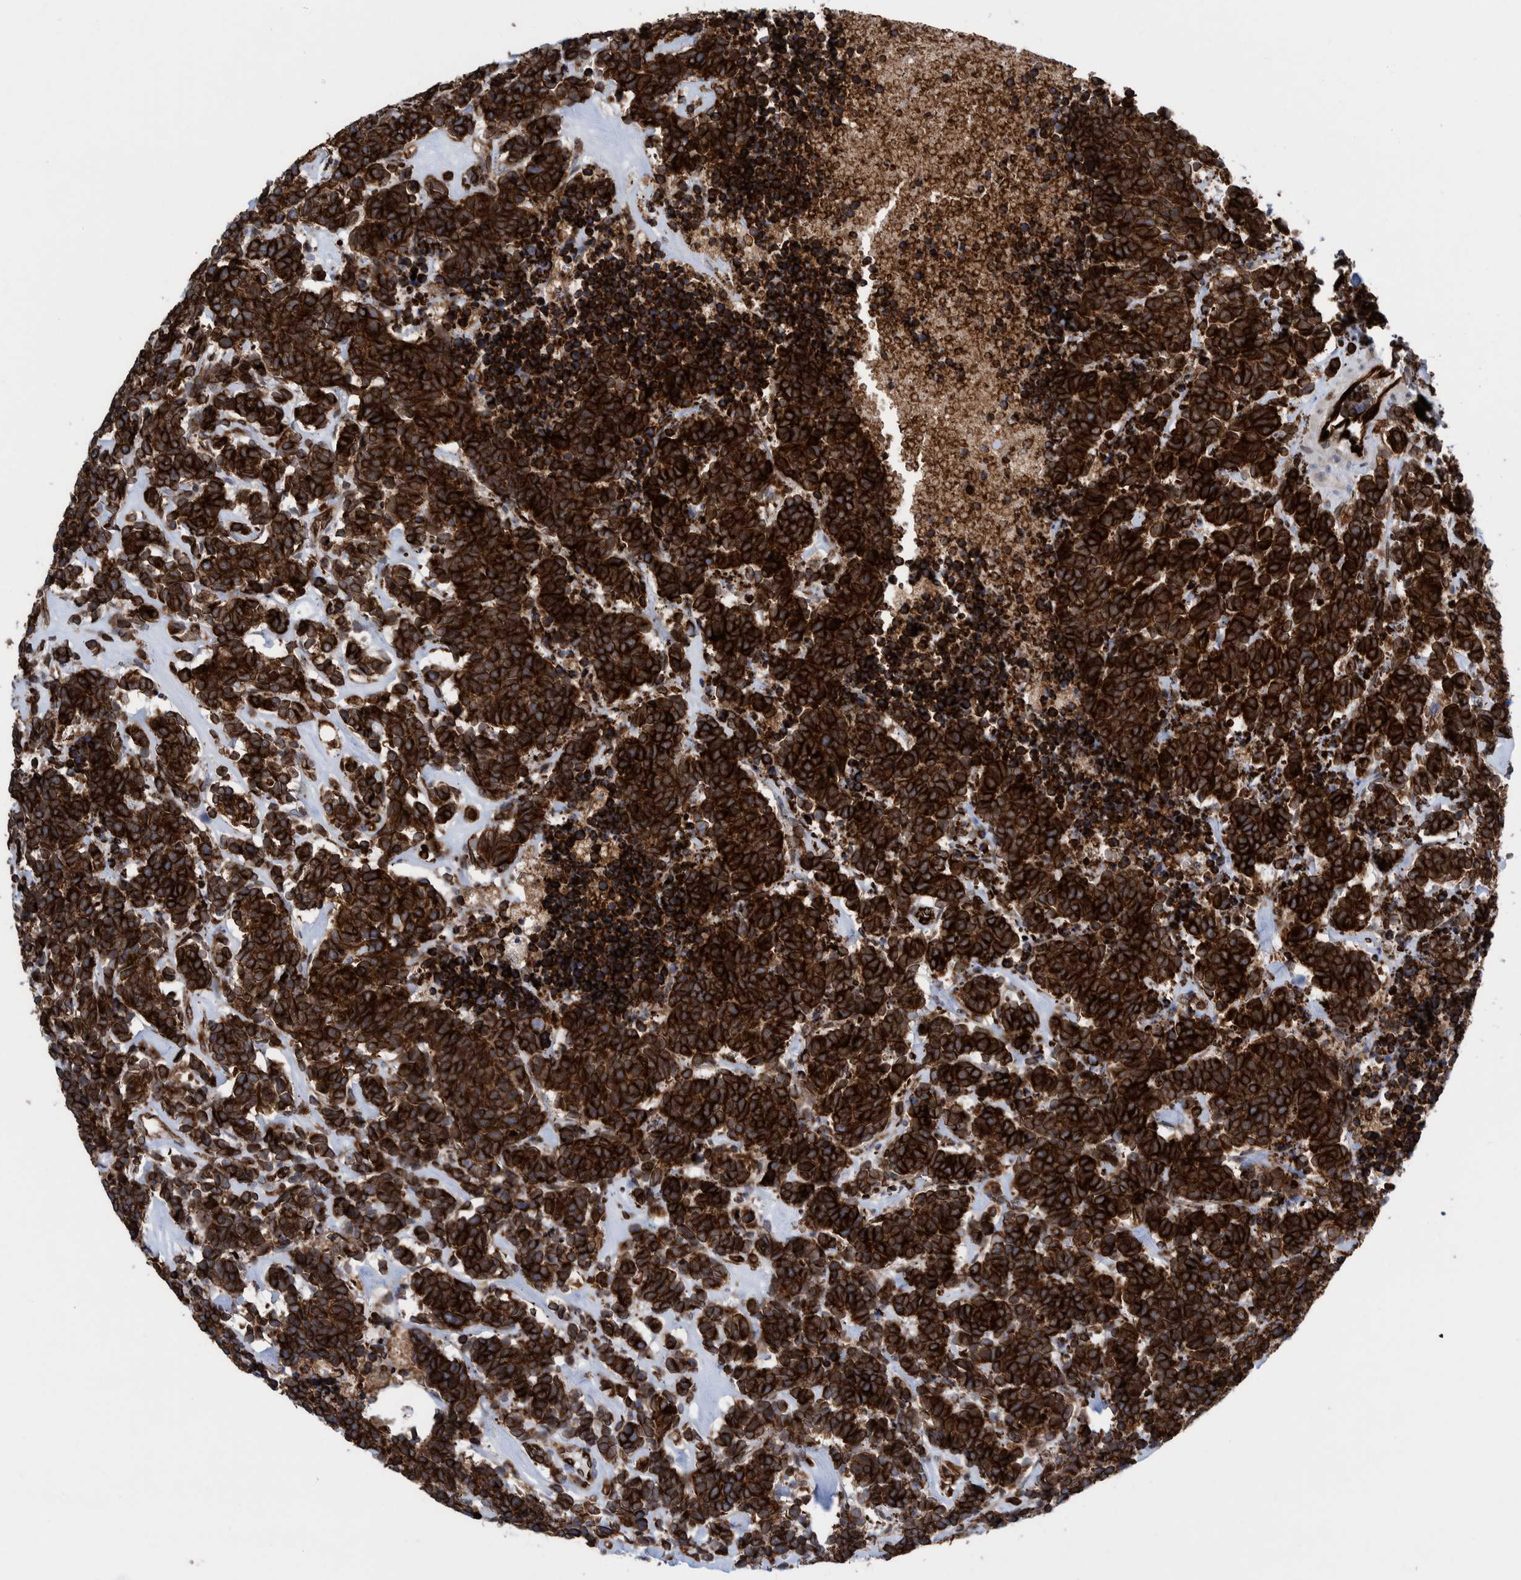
{"staining": {"intensity": "strong", "quantity": ">75%", "location": "cytoplasmic/membranous"}, "tissue": "carcinoid", "cell_type": "Tumor cells", "image_type": "cancer", "snomed": [{"axis": "morphology", "description": "Carcinoma, NOS"}, {"axis": "morphology", "description": "Carcinoid, malignant, NOS"}, {"axis": "topography", "description": "Urinary bladder"}], "caption": "Immunohistochemical staining of human malignant carcinoid shows high levels of strong cytoplasmic/membranous staining in about >75% of tumor cells.", "gene": "THEM6", "patient": {"sex": "male", "age": 57}}